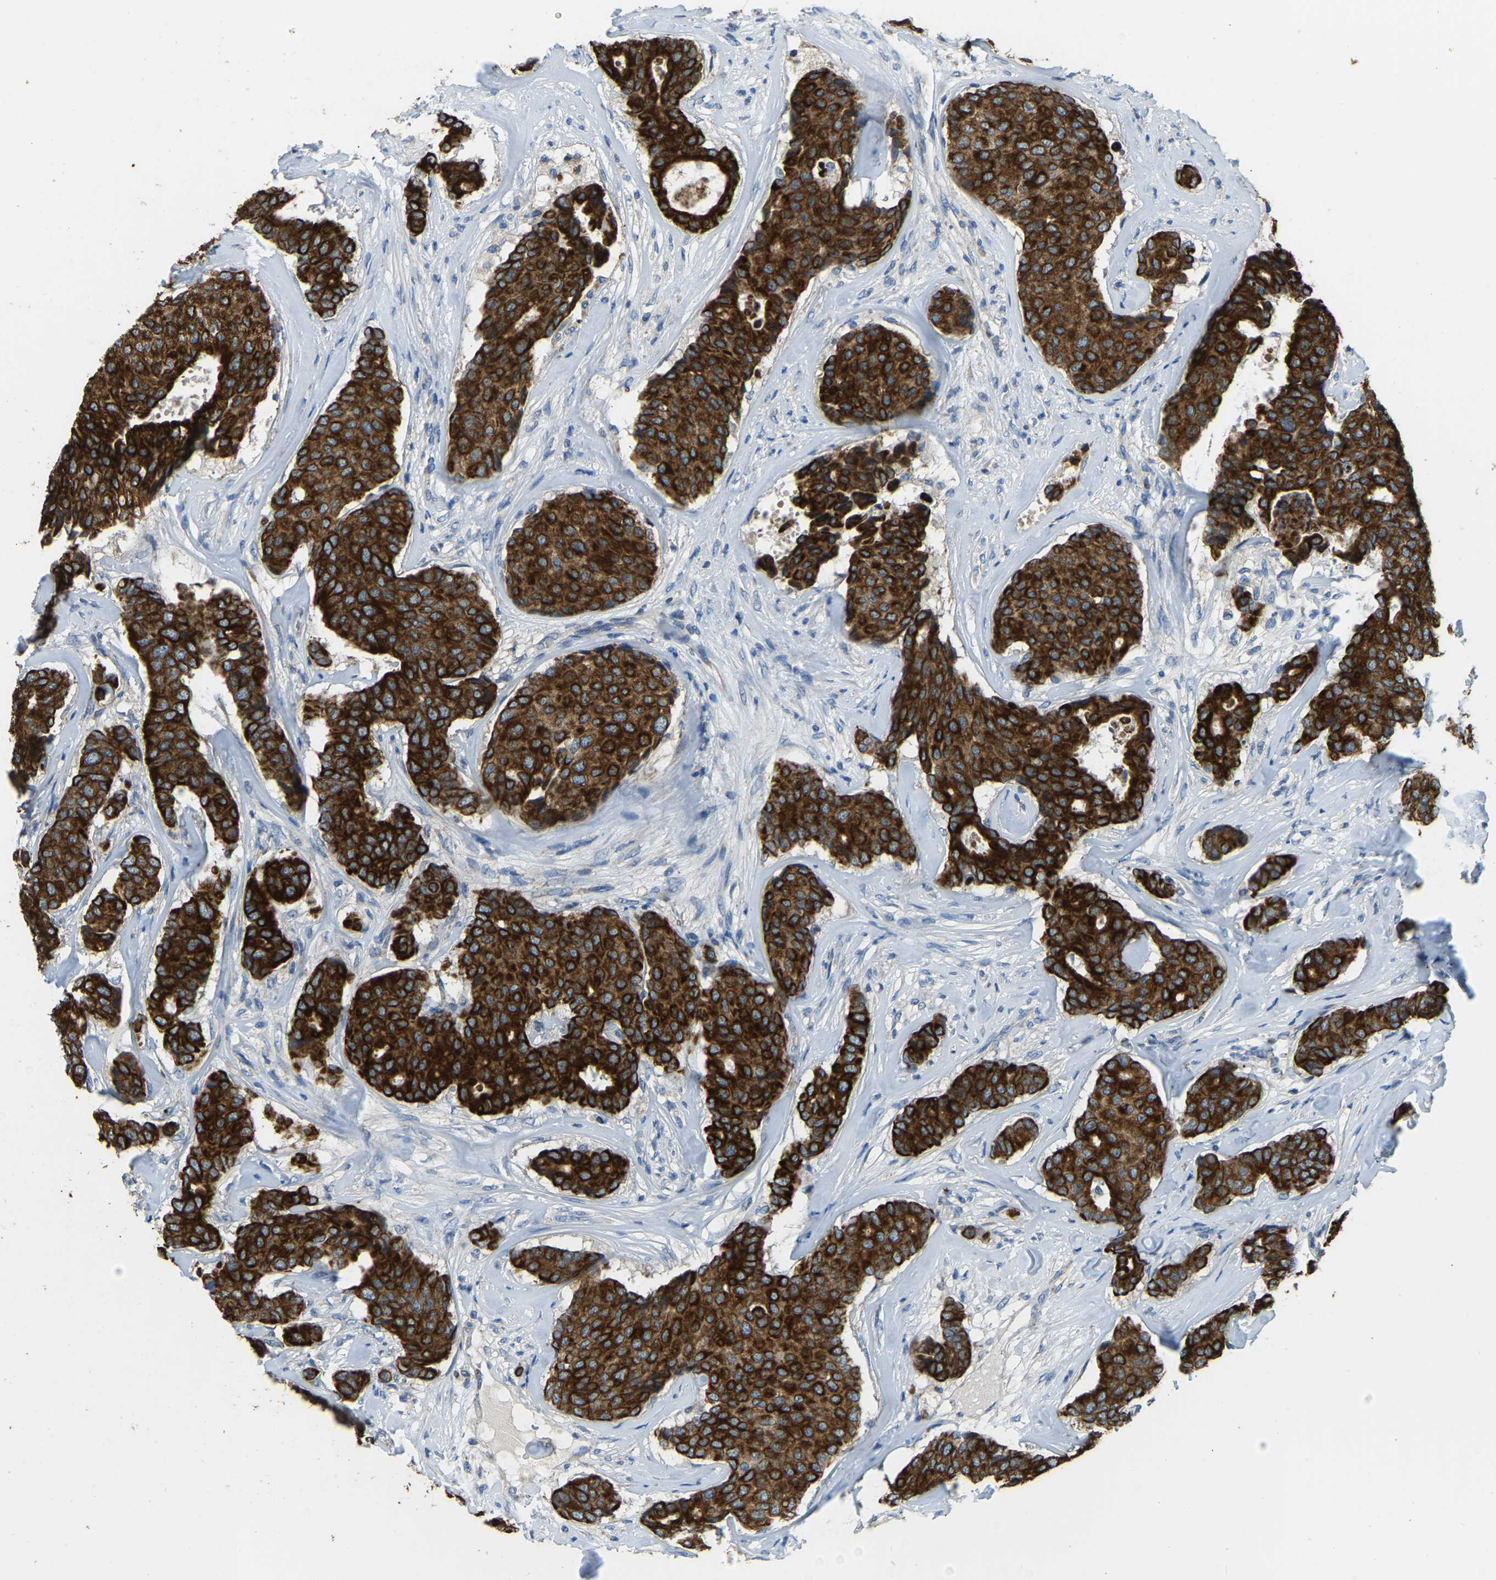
{"staining": {"intensity": "strong", "quantity": ">75%", "location": "cytoplasmic/membranous"}, "tissue": "breast cancer", "cell_type": "Tumor cells", "image_type": "cancer", "snomed": [{"axis": "morphology", "description": "Duct carcinoma"}, {"axis": "topography", "description": "Breast"}], "caption": "Breast cancer stained with a brown dye demonstrates strong cytoplasmic/membranous positive staining in about >75% of tumor cells.", "gene": "ZNF200", "patient": {"sex": "female", "age": 75}}